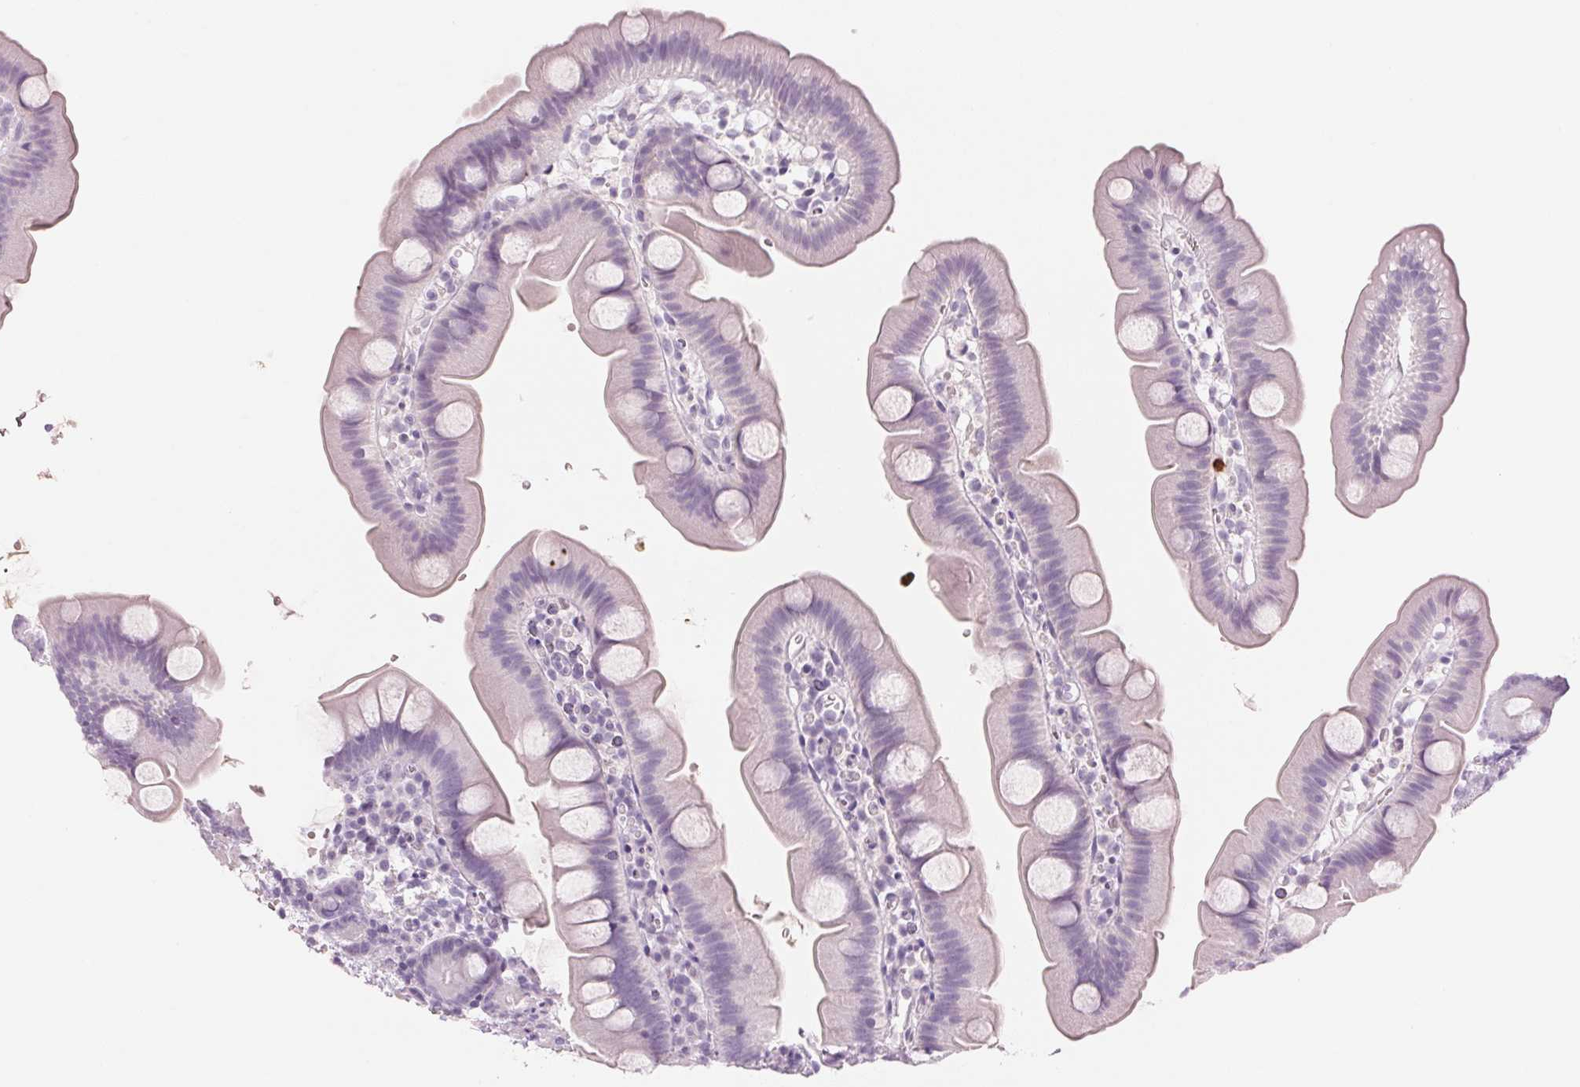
{"staining": {"intensity": "negative", "quantity": "none", "location": "none"}, "tissue": "small intestine", "cell_type": "Glandular cells", "image_type": "normal", "snomed": [{"axis": "morphology", "description": "Normal tissue, NOS"}, {"axis": "topography", "description": "Small intestine"}], "caption": "The histopathology image exhibits no significant staining in glandular cells of small intestine.", "gene": "KLK7", "patient": {"sex": "female", "age": 68}}